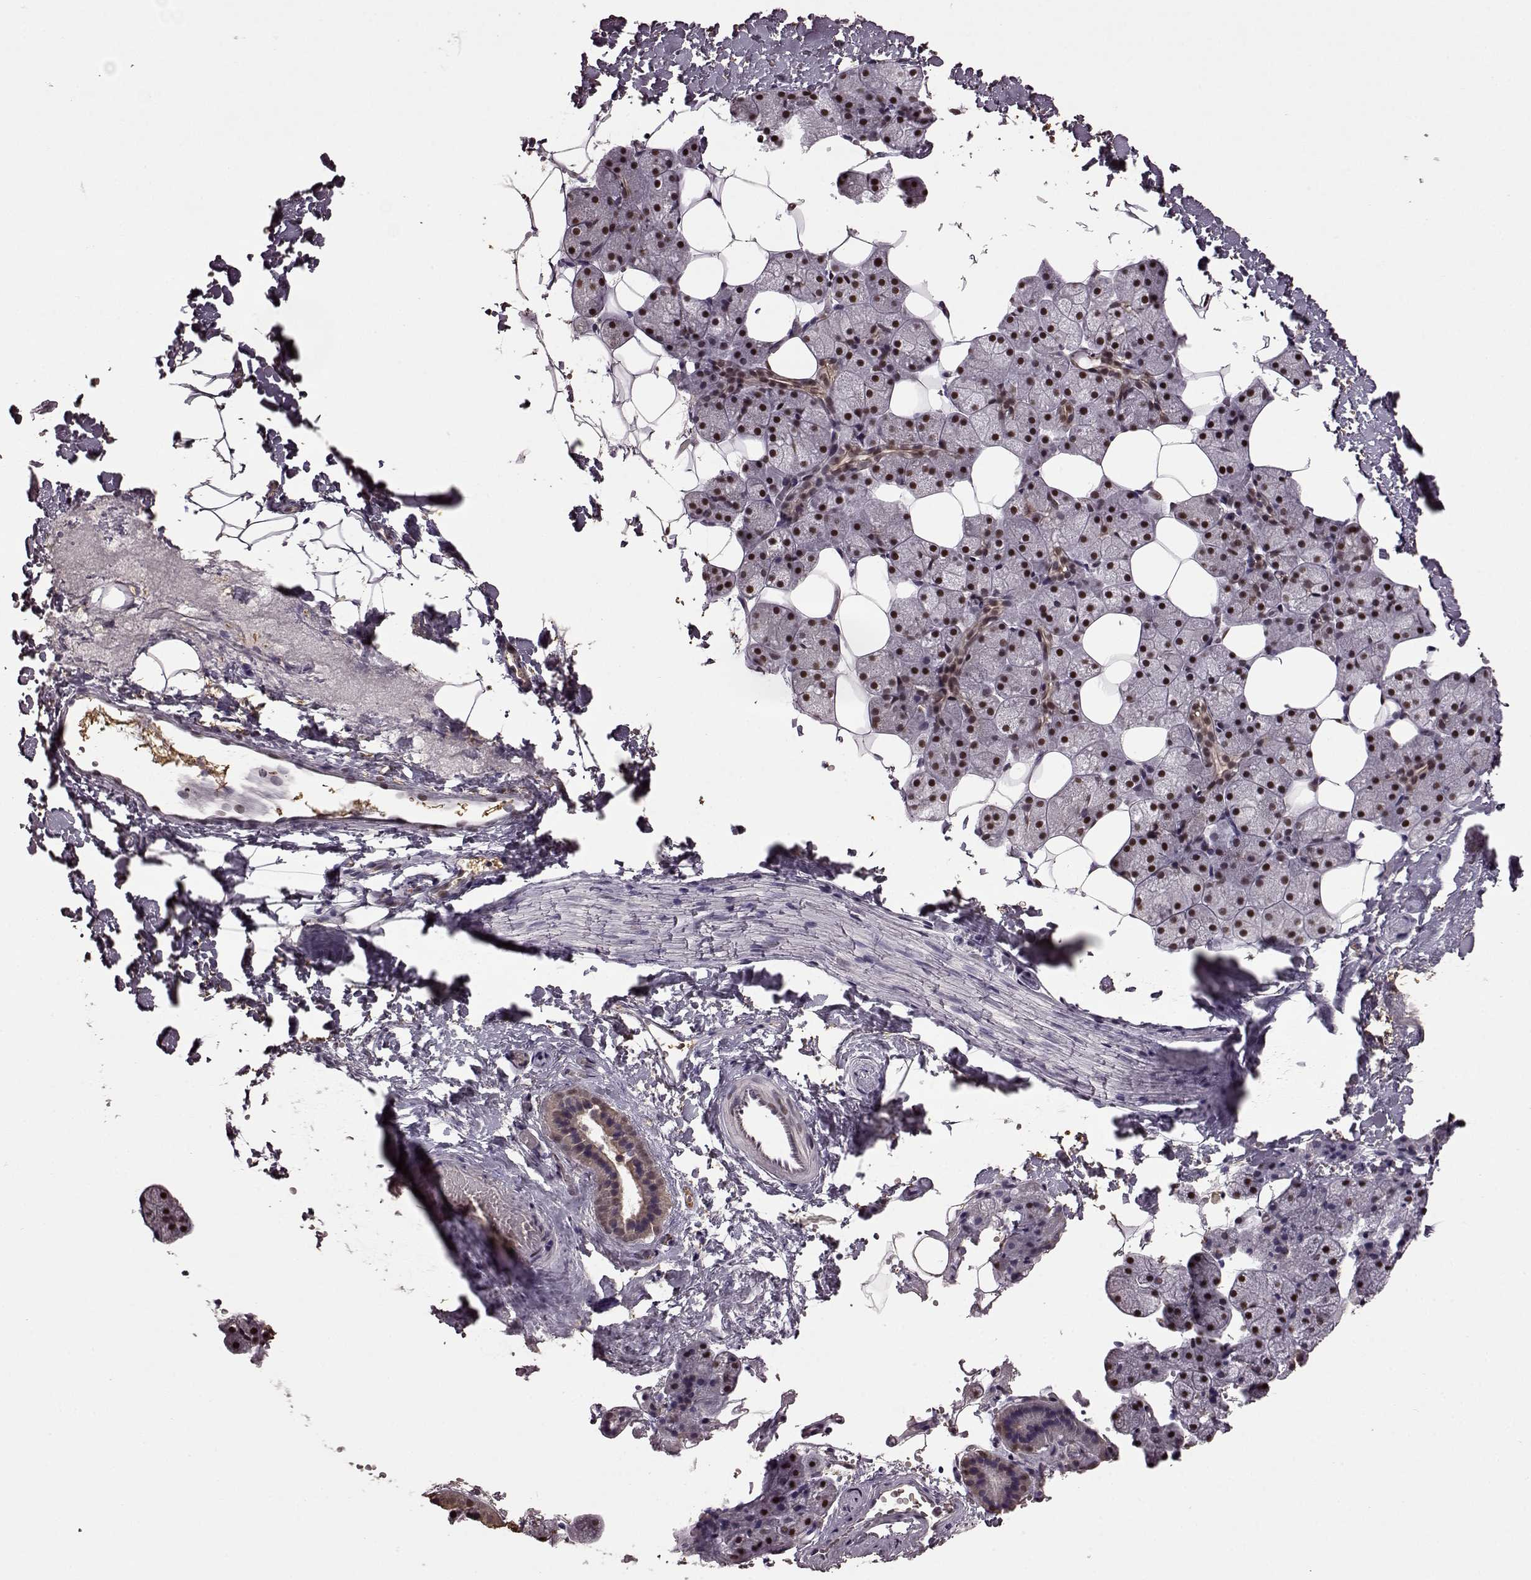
{"staining": {"intensity": "moderate", "quantity": ">75%", "location": "nuclear"}, "tissue": "salivary gland", "cell_type": "Glandular cells", "image_type": "normal", "snomed": [{"axis": "morphology", "description": "Normal tissue, NOS"}, {"axis": "topography", "description": "Salivary gland"}], "caption": "This is a photomicrograph of immunohistochemistry (IHC) staining of unremarkable salivary gland, which shows moderate staining in the nuclear of glandular cells.", "gene": "FTO", "patient": {"sex": "male", "age": 38}}